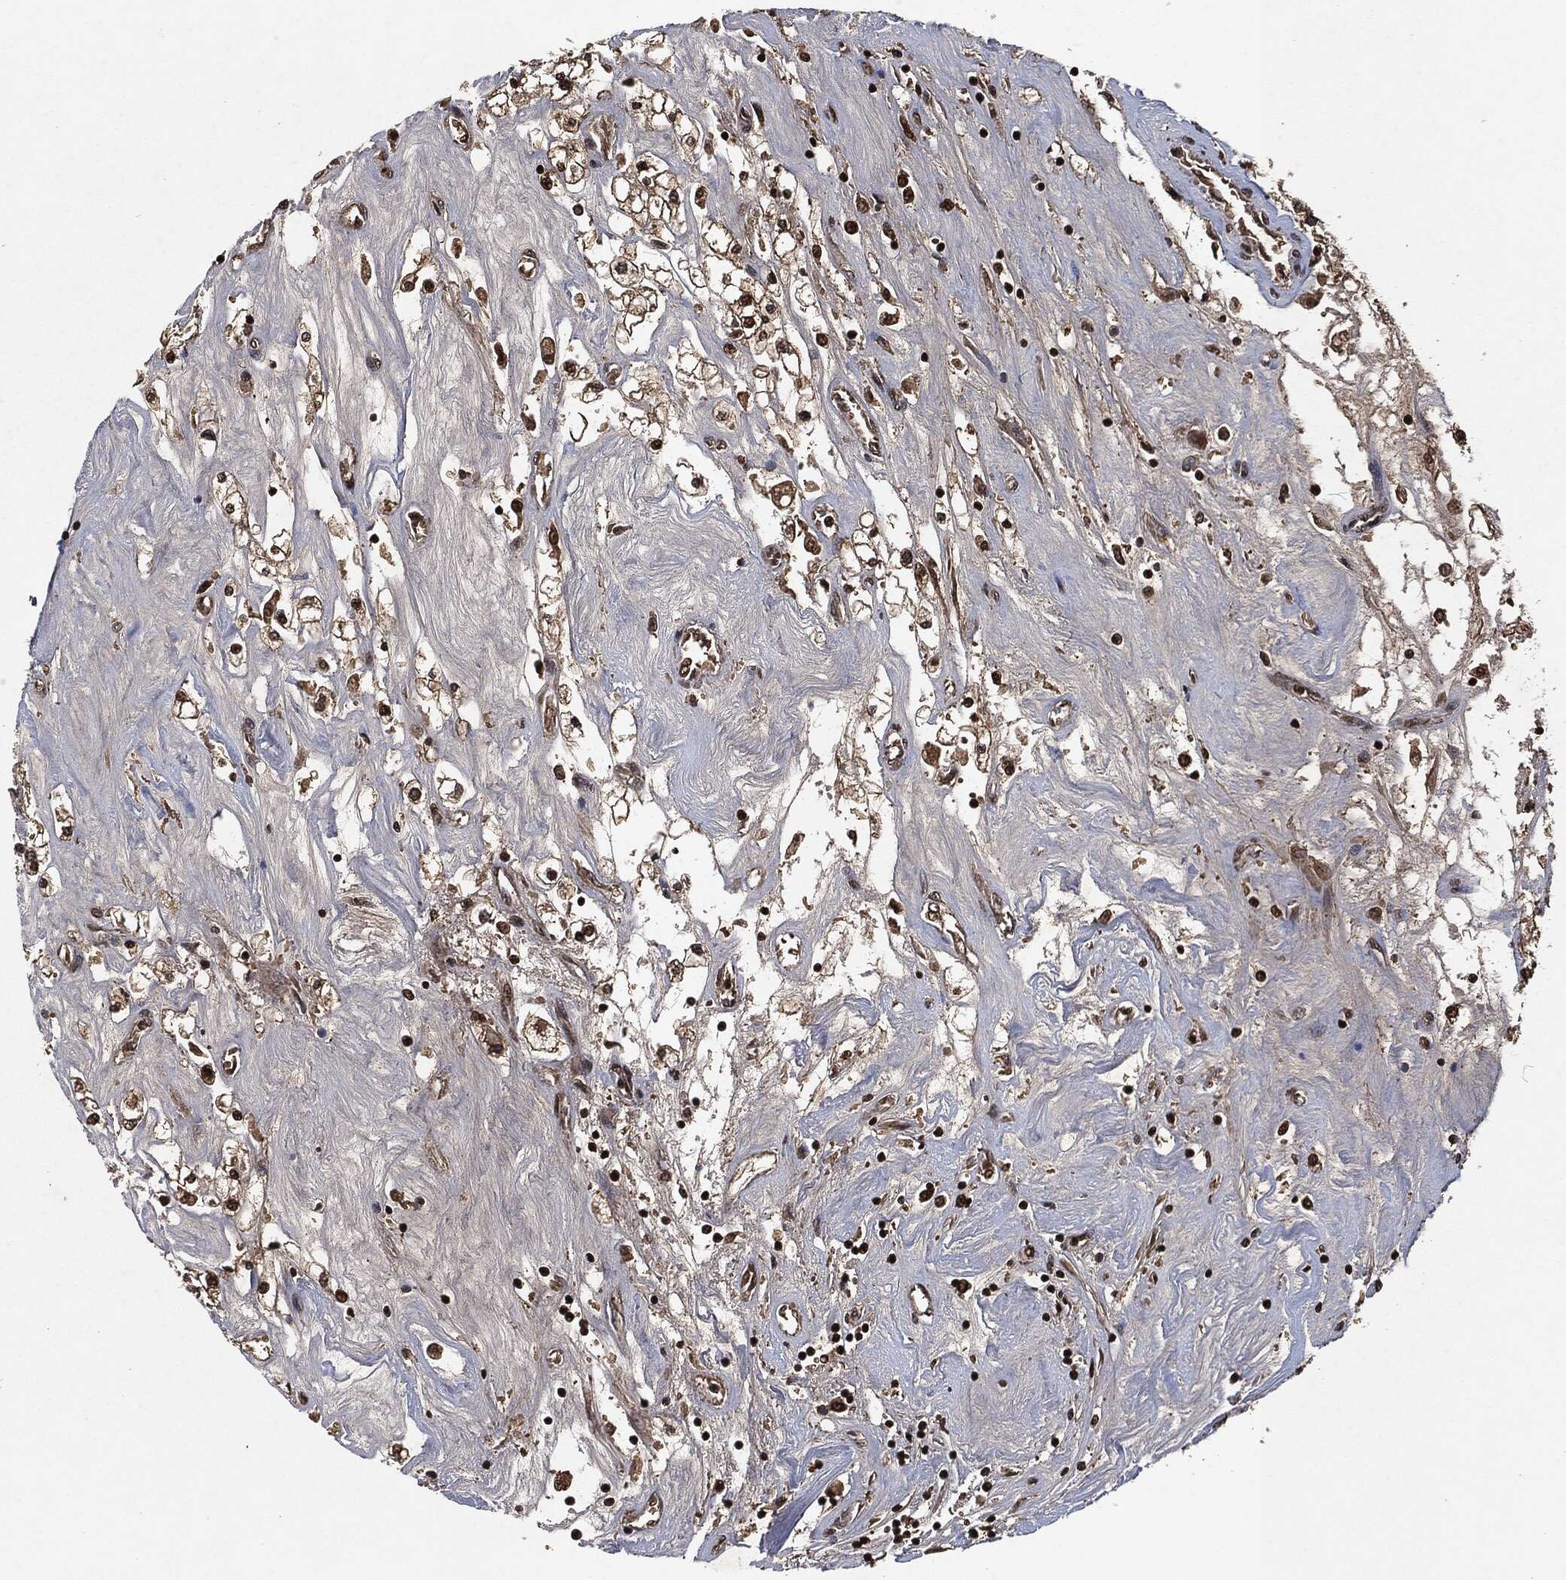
{"staining": {"intensity": "strong", "quantity": "<25%", "location": "nuclear"}, "tissue": "renal cancer", "cell_type": "Tumor cells", "image_type": "cancer", "snomed": [{"axis": "morphology", "description": "Adenocarcinoma, NOS"}, {"axis": "topography", "description": "Kidney"}], "caption": "Strong nuclear positivity for a protein is identified in about <25% of tumor cells of adenocarcinoma (renal) using IHC.", "gene": "SNAI1", "patient": {"sex": "male", "age": 80}}